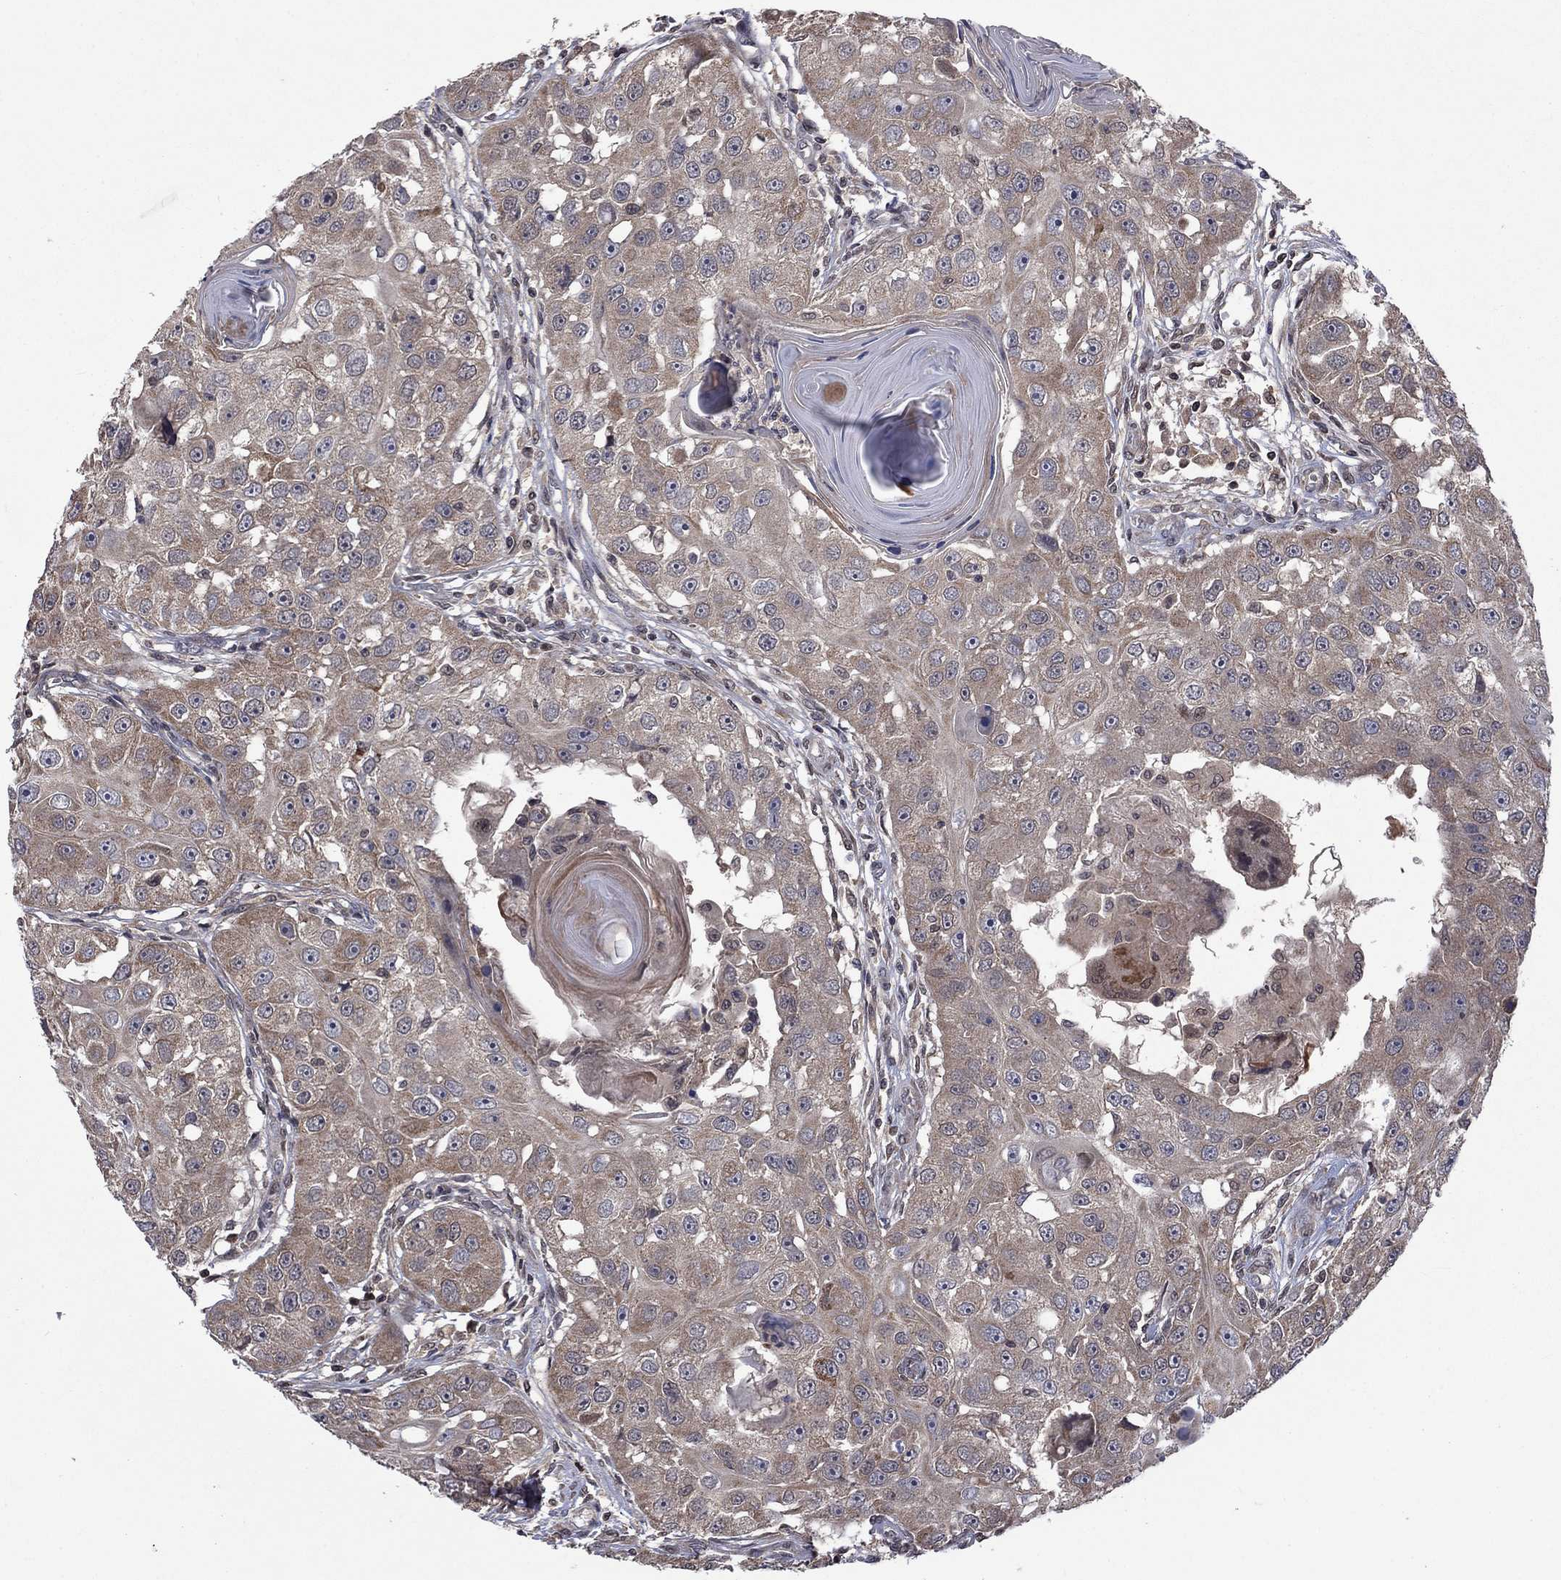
{"staining": {"intensity": "weak", "quantity": "25%-75%", "location": "cytoplasmic/membranous"}, "tissue": "head and neck cancer", "cell_type": "Tumor cells", "image_type": "cancer", "snomed": [{"axis": "morphology", "description": "Squamous cell carcinoma, NOS"}, {"axis": "topography", "description": "Head-Neck"}], "caption": "A micrograph showing weak cytoplasmic/membranous staining in approximately 25%-75% of tumor cells in squamous cell carcinoma (head and neck), as visualized by brown immunohistochemical staining.", "gene": "IAH1", "patient": {"sex": "male", "age": 51}}